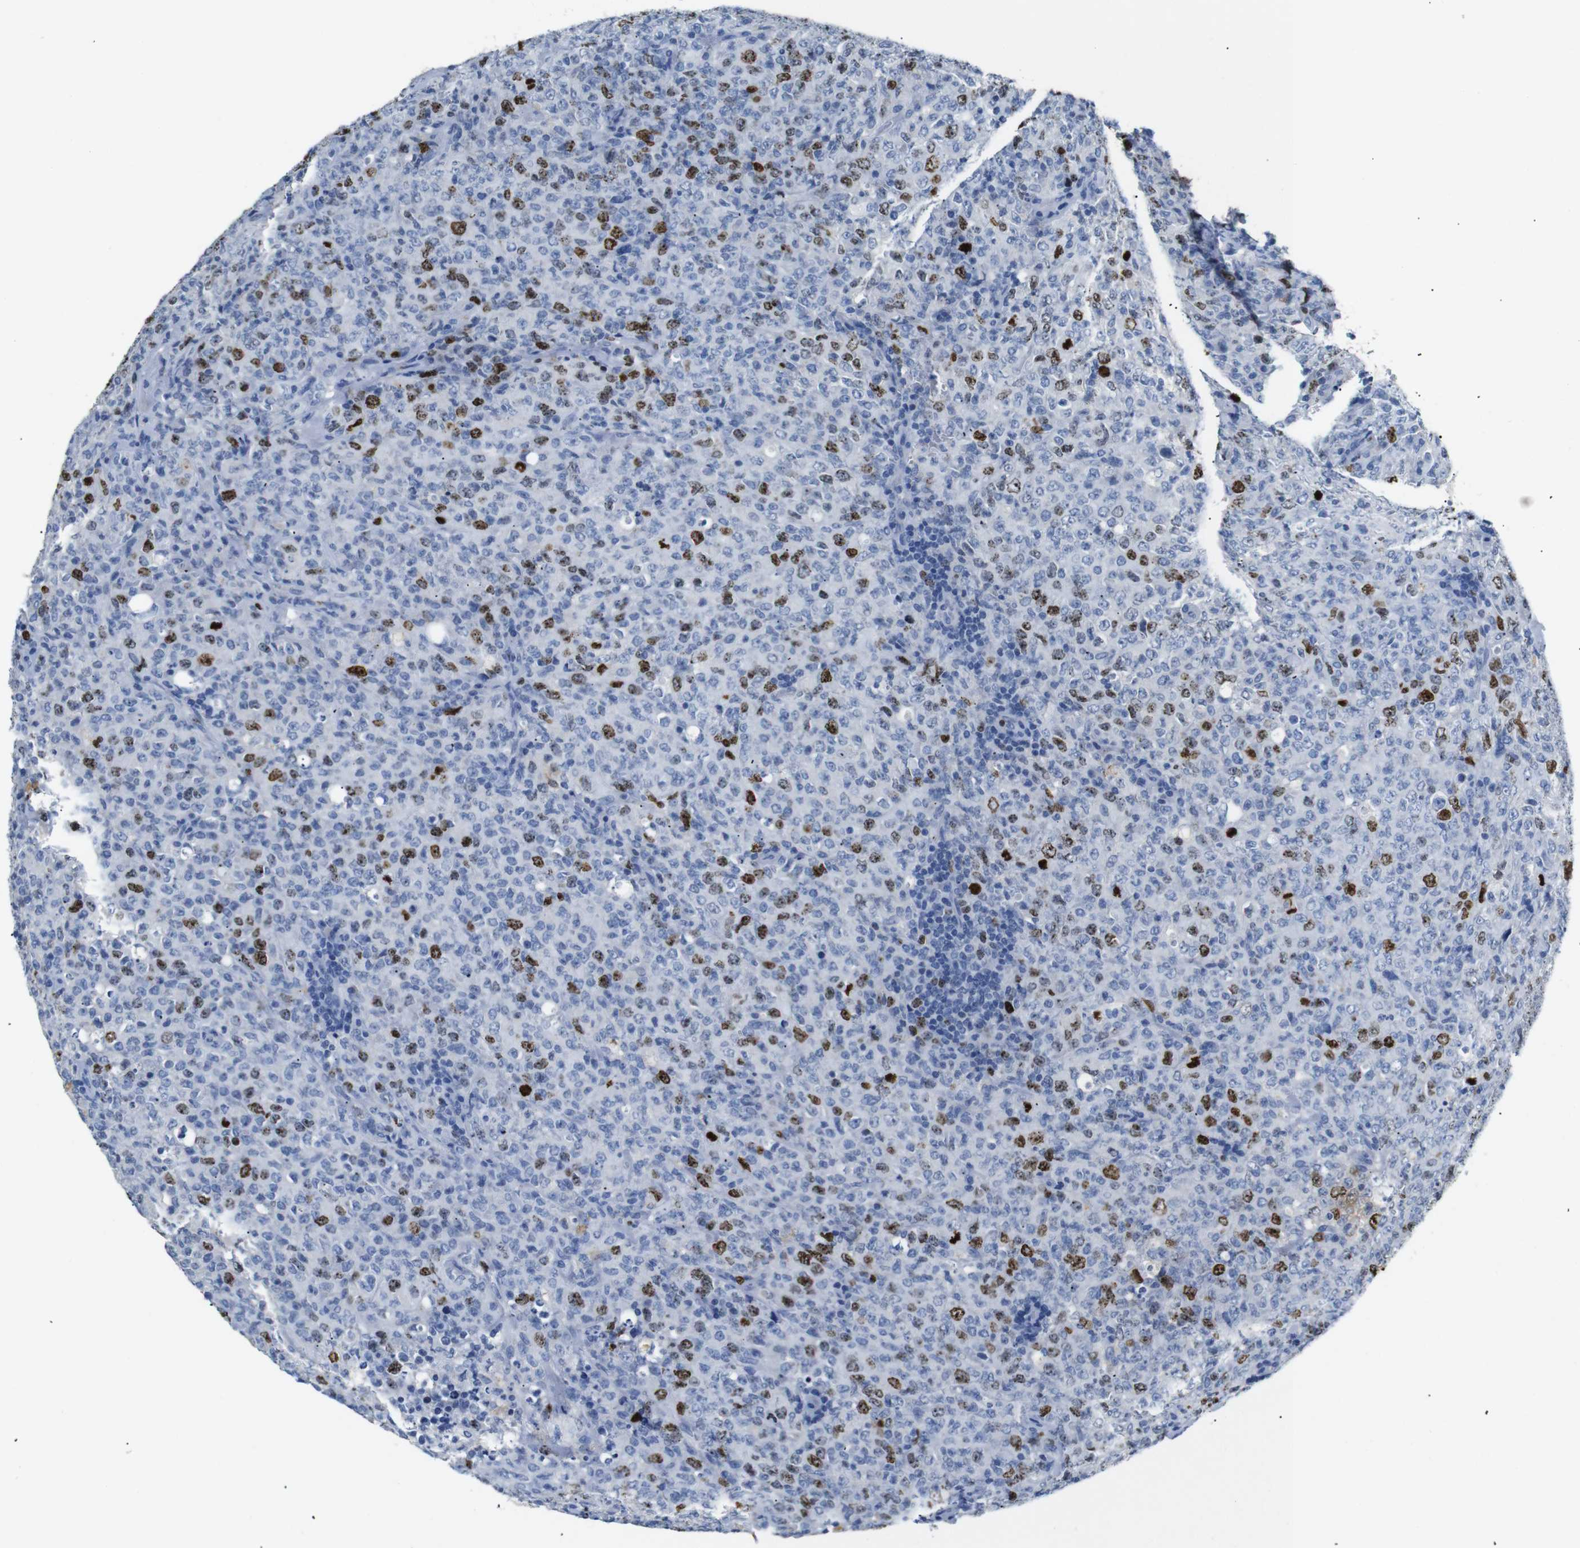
{"staining": {"intensity": "strong", "quantity": "25%-75%", "location": "nuclear"}, "tissue": "lymphoma", "cell_type": "Tumor cells", "image_type": "cancer", "snomed": [{"axis": "morphology", "description": "Malignant lymphoma, non-Hodgkin's type, High grade"}, {"axis": "topography", "description": "Tonsil"}], "caption": "Immunohistochemistry (IHC) image of neoplastic tissue: lymphoma stained using immunohistochemistry (IHC) displays high levels of strong protein expression localized specifically in the nuclear of tumor cells, appearing as a nuclear brown color.", "gene": "INCENP", "patient": {"sex": "female", "age": 36}}